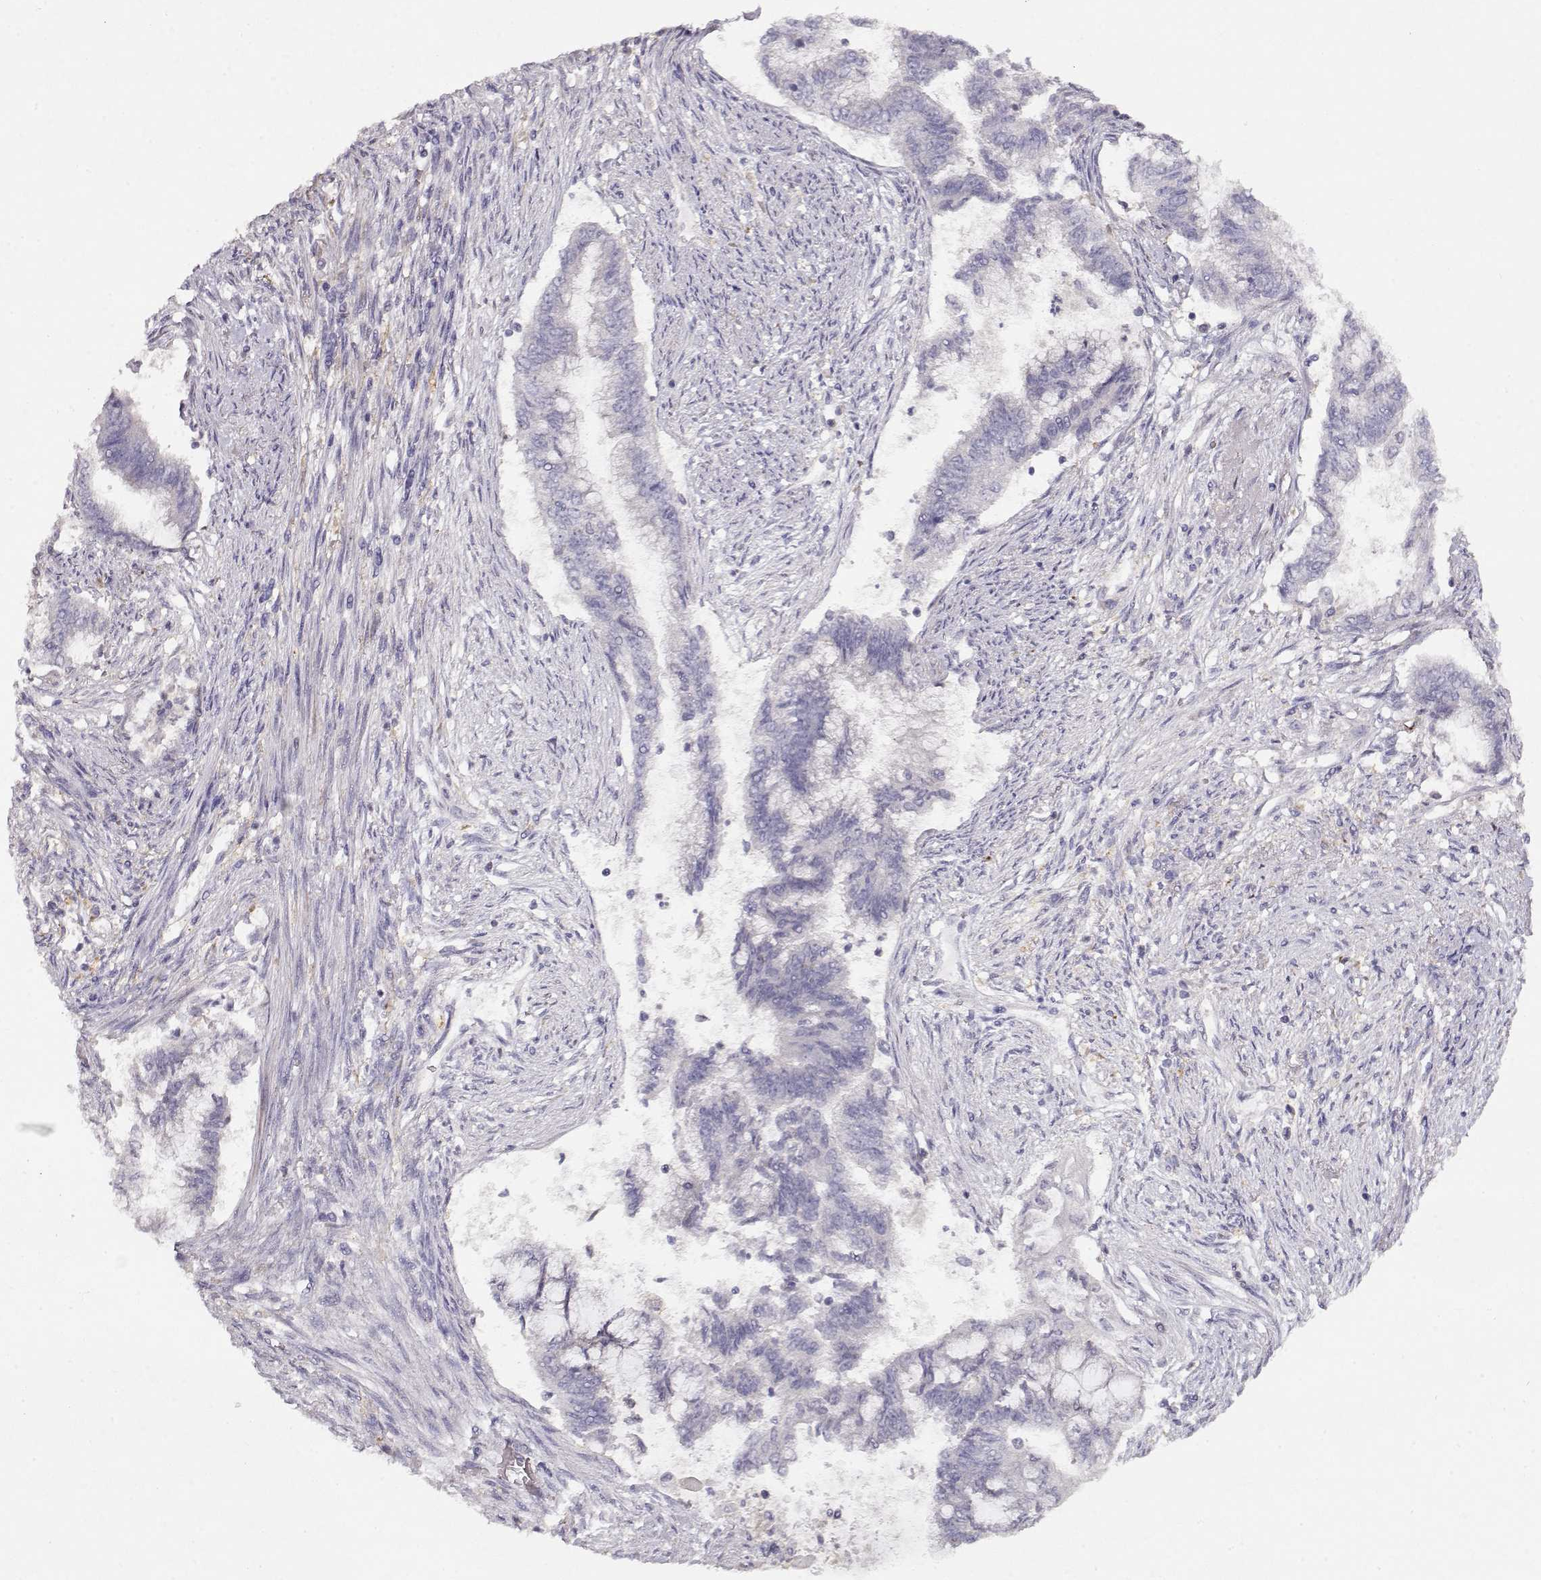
{"staining": {"intensity": "negative", "quantity": "none", "location": "none"}, "tissue": "endometrial cancer", "cell_type": "Tumor cells", "image_type": "cancer", "snomed": [{"axis": "morphology", "description": "Adenocarcinoma, NOS"}, {"axis": "topography", "description": "Endometrium"}], "caption": "IHC micrograph of endometrial adenocarcinoma stained for a protein (brown), which reveals no expression in tumor cells.", "gene": "VAV1", "patient": {"sex": "female", "age": 65}}